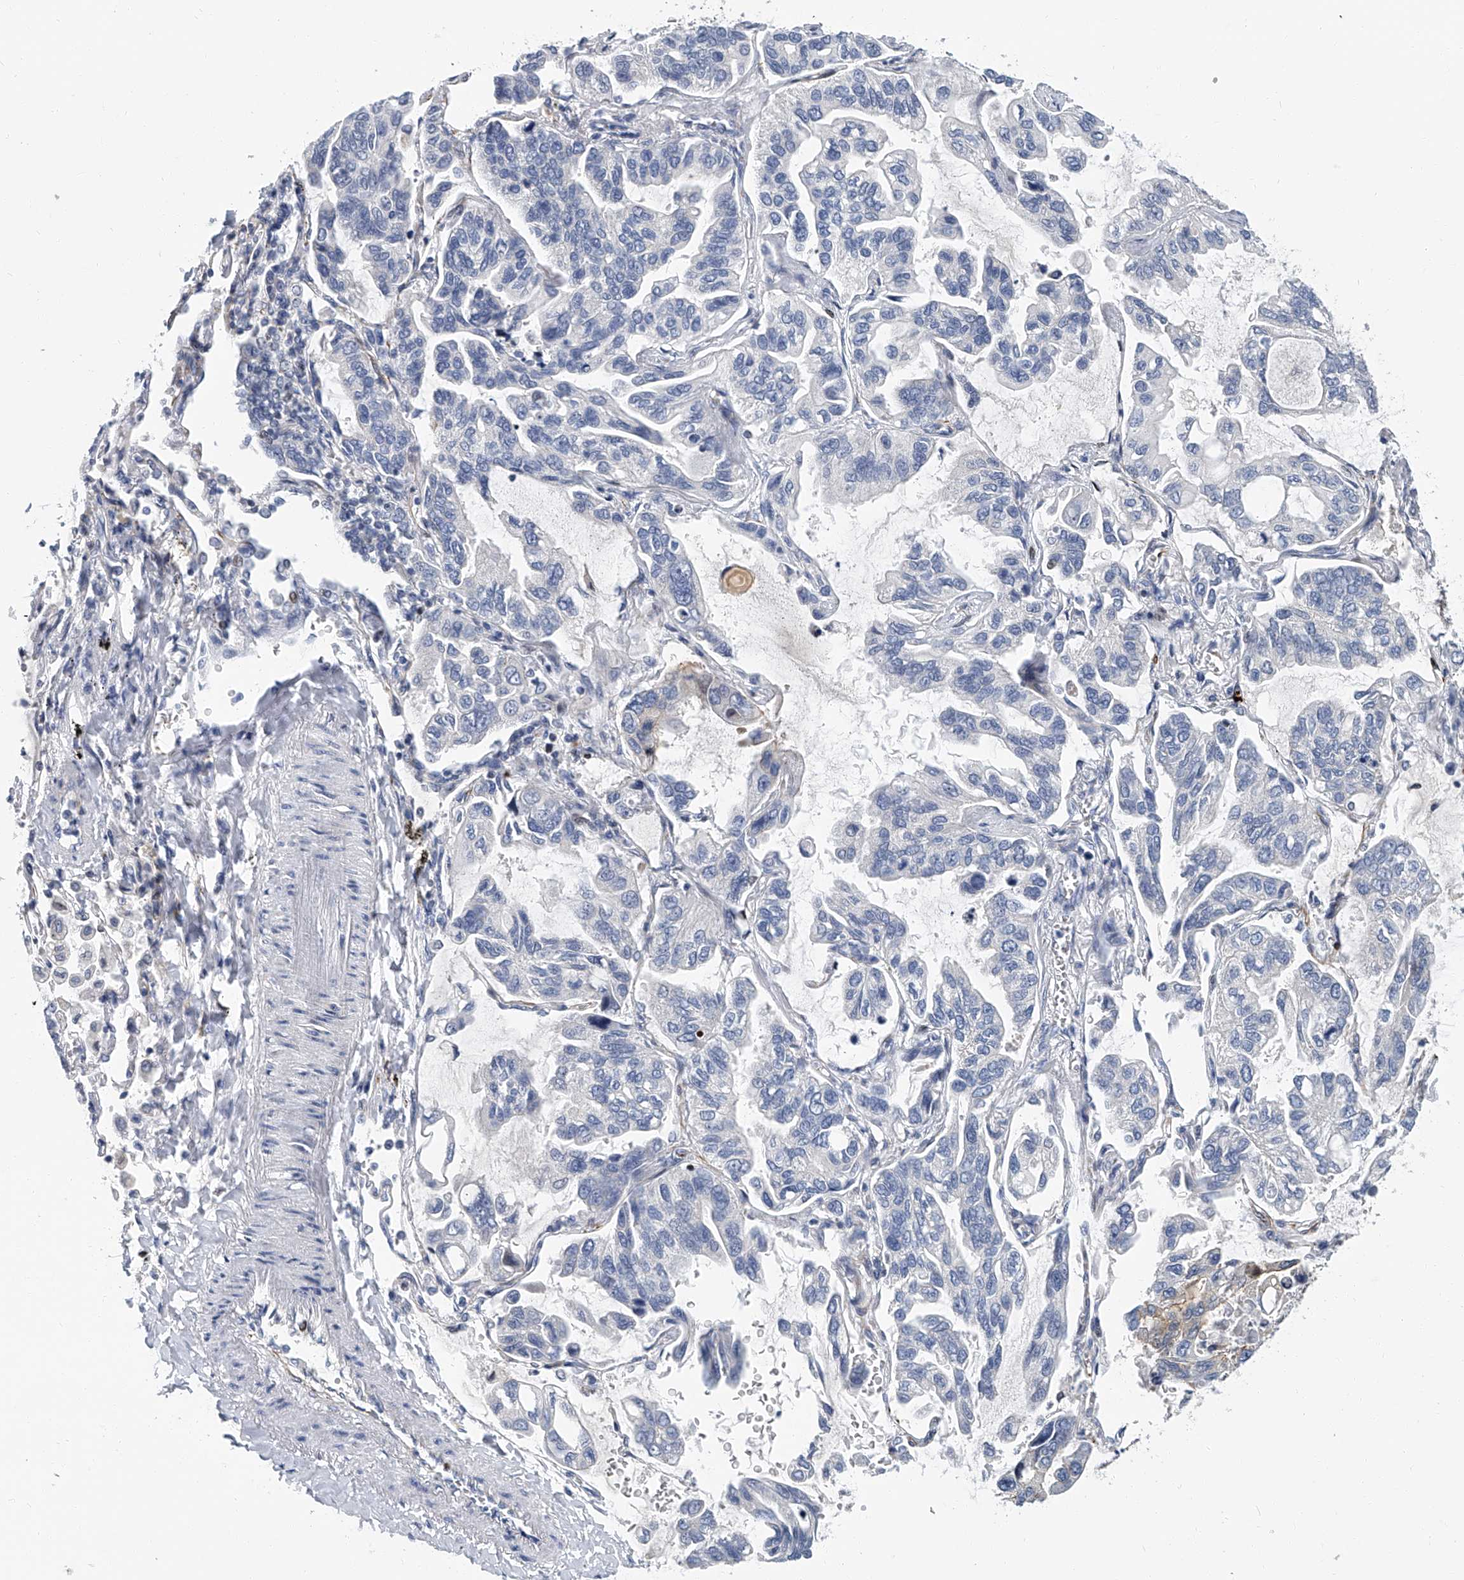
{"staining": {"intensity": "weak", "quantity": "<25%", "location": "cytoplasmic/membranous"}, "tissue": "lung cancer", "cell_type": "Tumor cells", "image_type": "cancer", "snomed": [{"axis": "morphology", "description": "Adenocarcinoma, NOS"}, {"axis": "topography", "description": "Lung"}], "caption": "There is no significant expression in tumor cells of lung cancer (adenocarcinoma). (DAB (3,3'-diaminobenzidine) immunohistochemistry, high magnification).", "gene": "KIRREL1", "patient": {"sex": "male", "age": 64}}